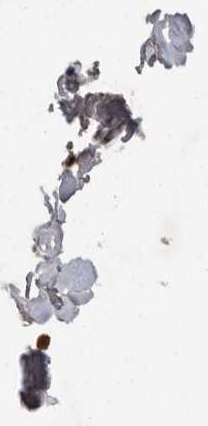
{"staining": {"intensity": "moderate", "quantity": "25%-75%", "location": "cytoplasmic/membranous"}, "tissue": "skin", "cell_type": "Epidermal cells", "image_type": "normal", "snomed": [{"axis": "morphology", "description": "Normal tissue, NOS"}, {"axis": "topography", "description": "Anal"}], "caption": "Immunohistochemical staining of normal skin shows 25%-75% levels of moderate cytoplasmic/membranous protein expression in about 25%-75% of epidermal cells. The protein of interest is shown in brown color, while the nuclei are stained blue.", "gene": "CRP", "patient": {"sex": "male", "age": 74}}